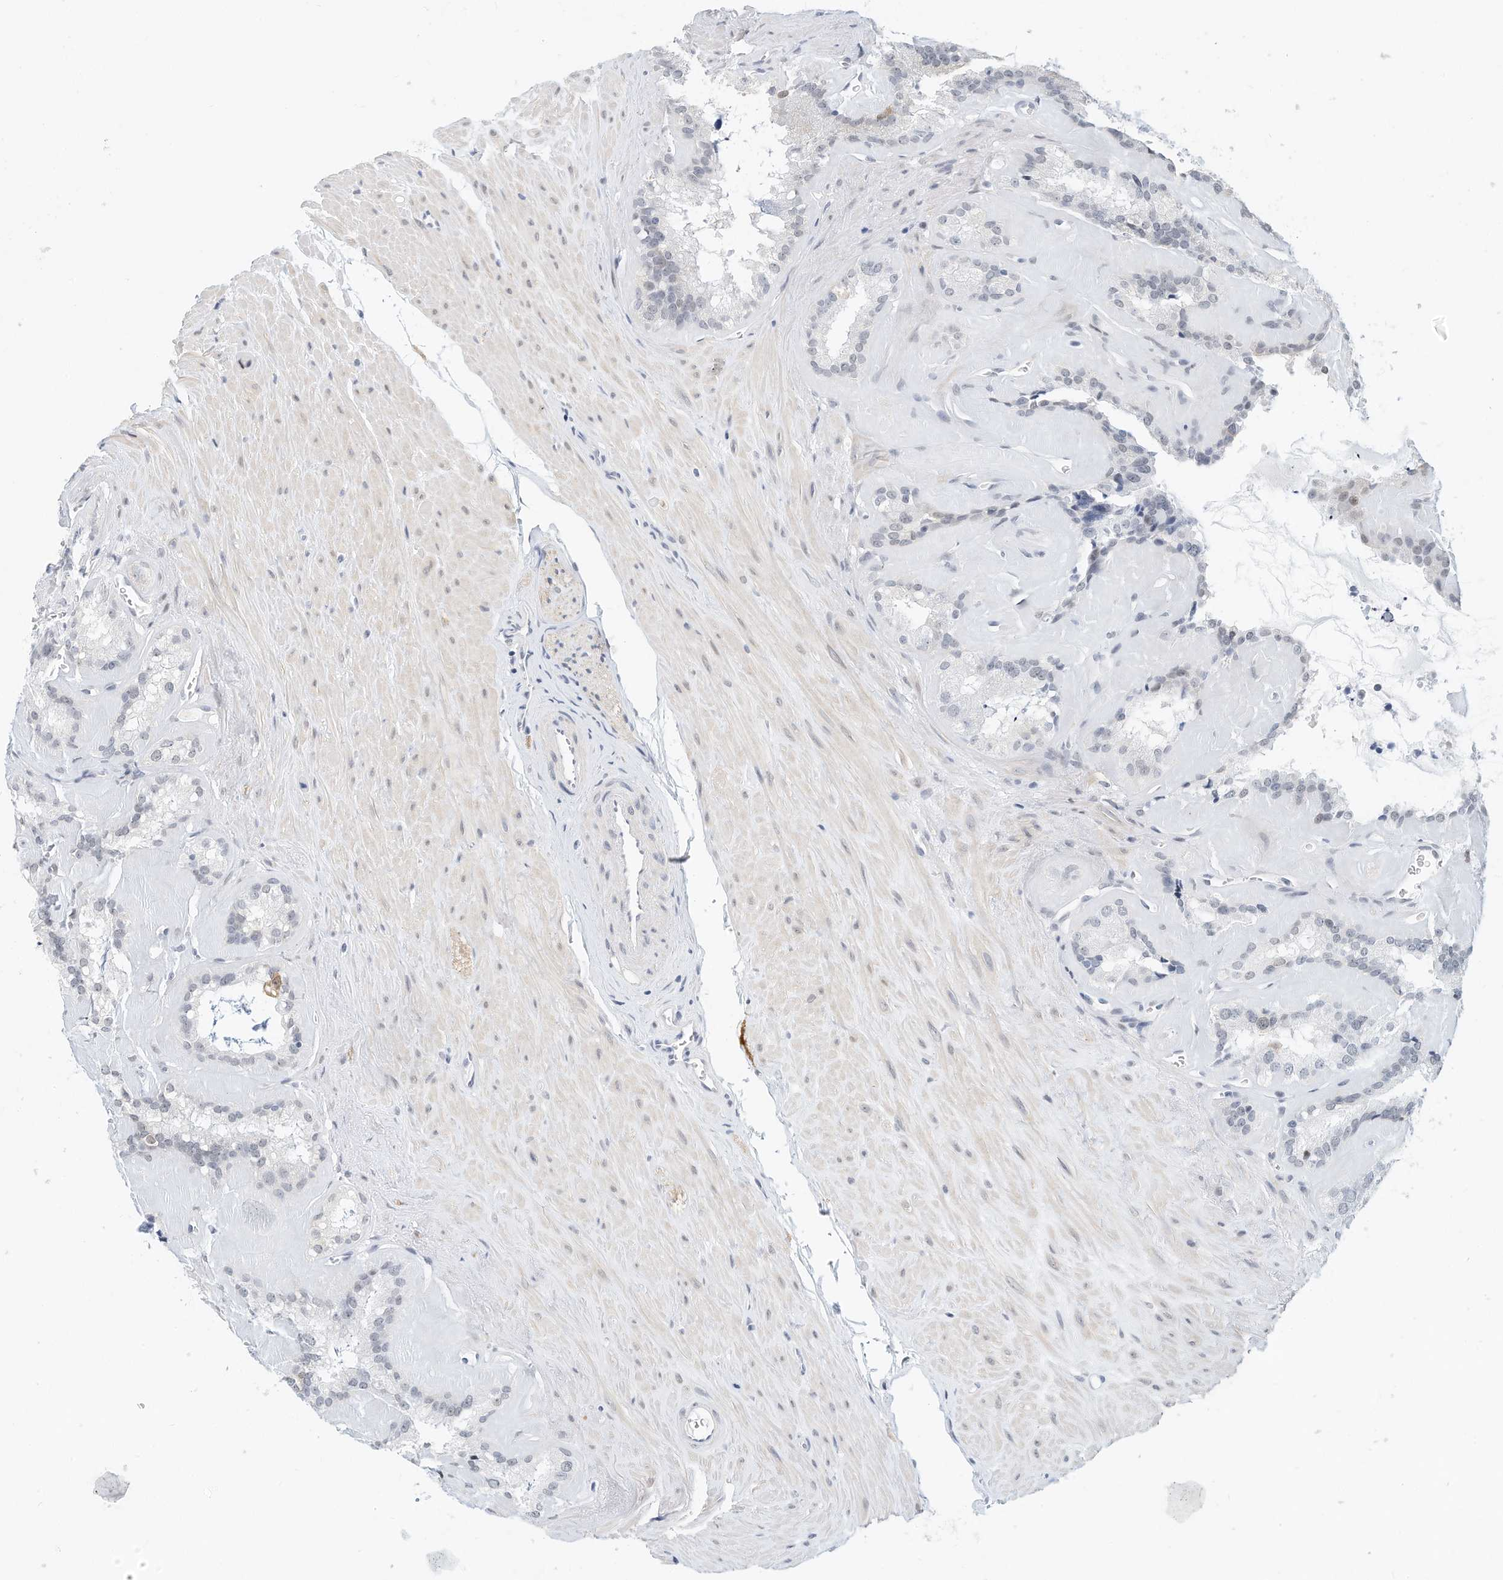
{"staining": {"intensity": "negative", "quantity": "none", "location": "none"}, "tissue": "seminal vesicle", "cell_type": "Glandular cells", "image_type": "normal", "snomed": [{"axis": "morphology", "description": "Normal tissue, NOS"}, {"axis": "topography", "description": "Prostate"}, {"axis": "topography", "description": "Seminal veicle"}], "caption": "Glandular cells show no significant protein expression in benign seminal vesicle. (DAB immunohistochemistry visualized using brightfield microscopy, high magnification).", "gene": "ARHGAP28", "patient": {"sex": "male", "age": 59}}